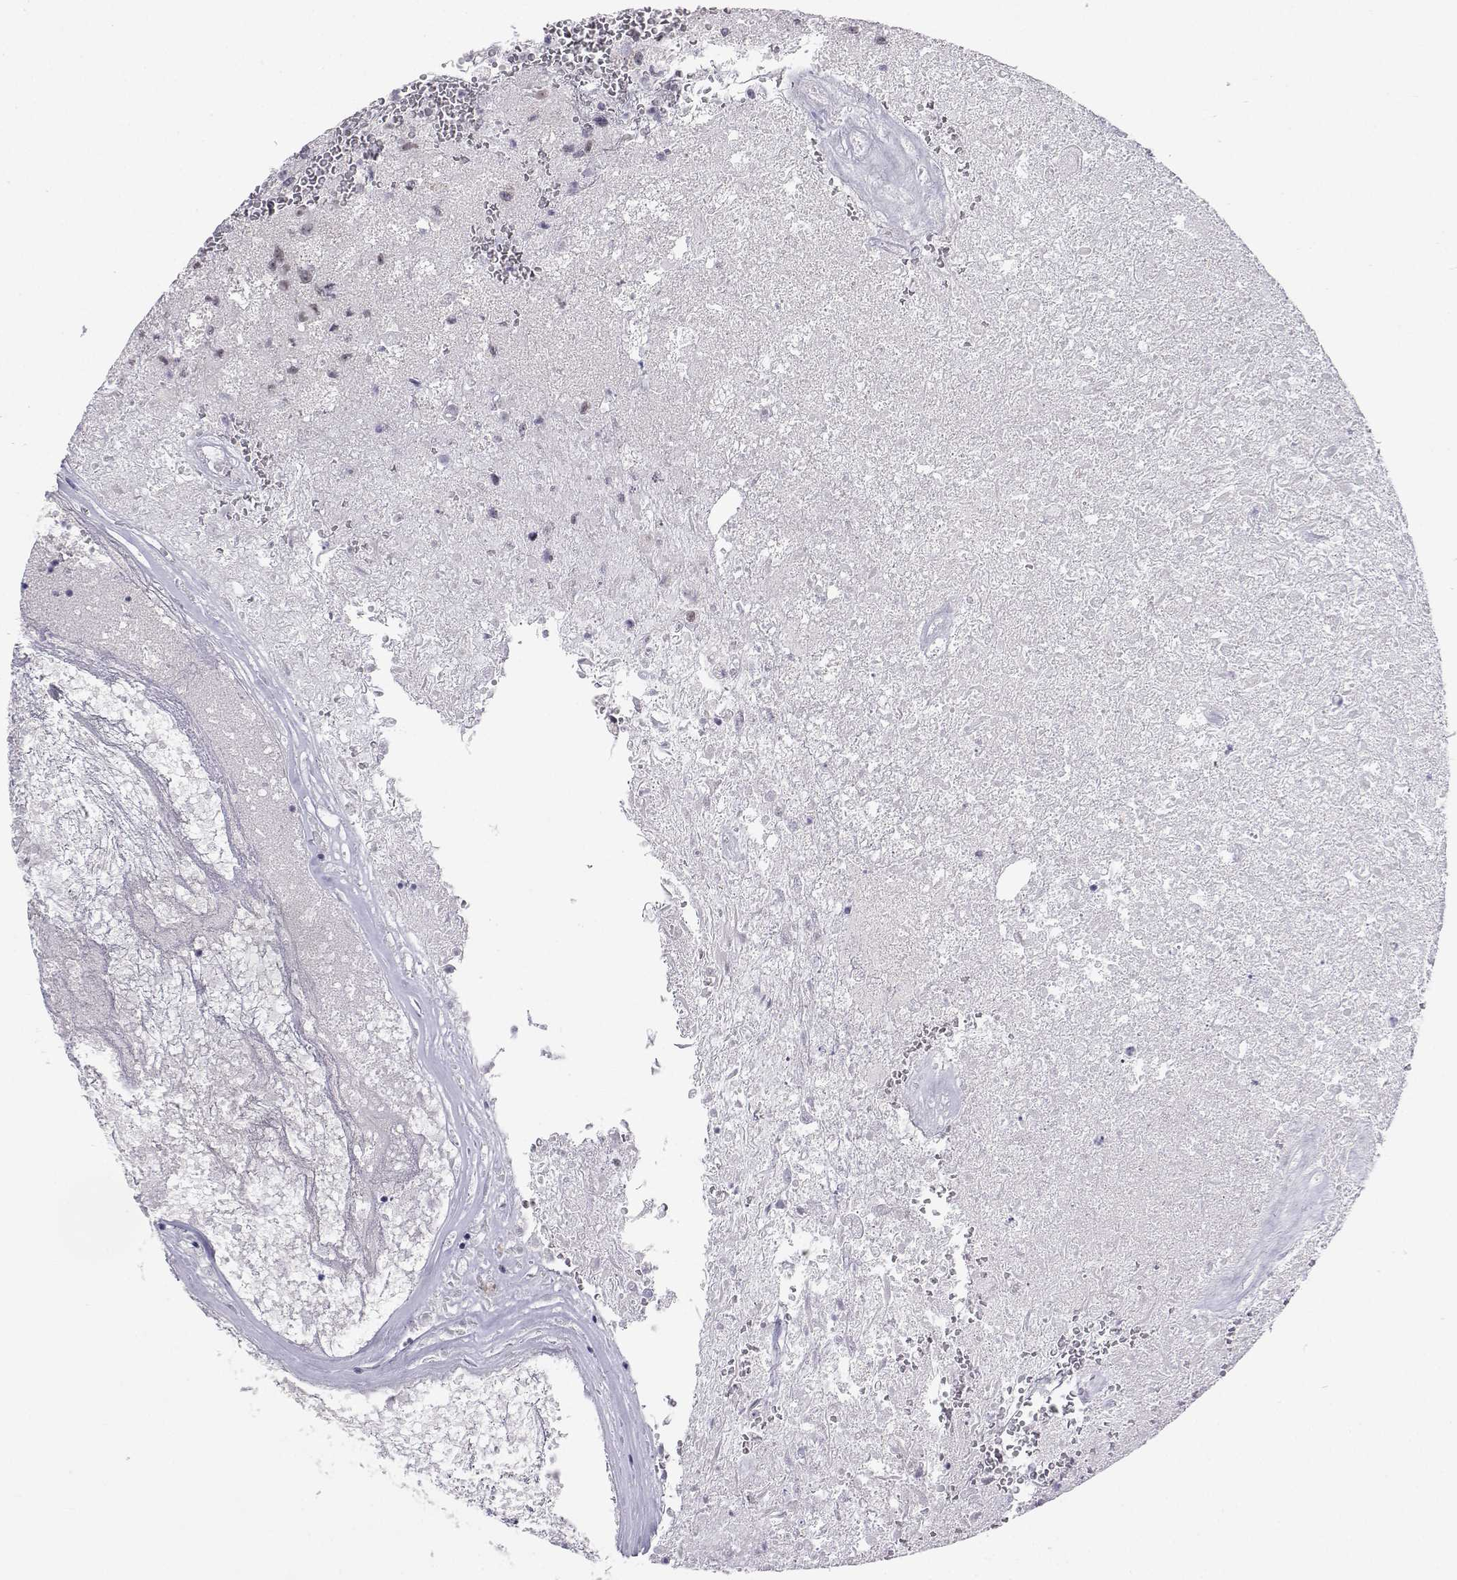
{"staining": {"intensity": "negative", "quantity": "none", "location": "none"}, "tissue": "glioma", "cell_type": "Tumor cells", "image_type": "cancer", "snomed": [{"axis": "morphology", "description": "Glioma, malignant, High grade"}, {"axis": "topography", "description": "Brain"}], "caption": "IHC of human malignant glioma (high-grade) displays no expression in tumor cells.", "gene": "MED26", "patient": {"sex": "male", "age": 56}}